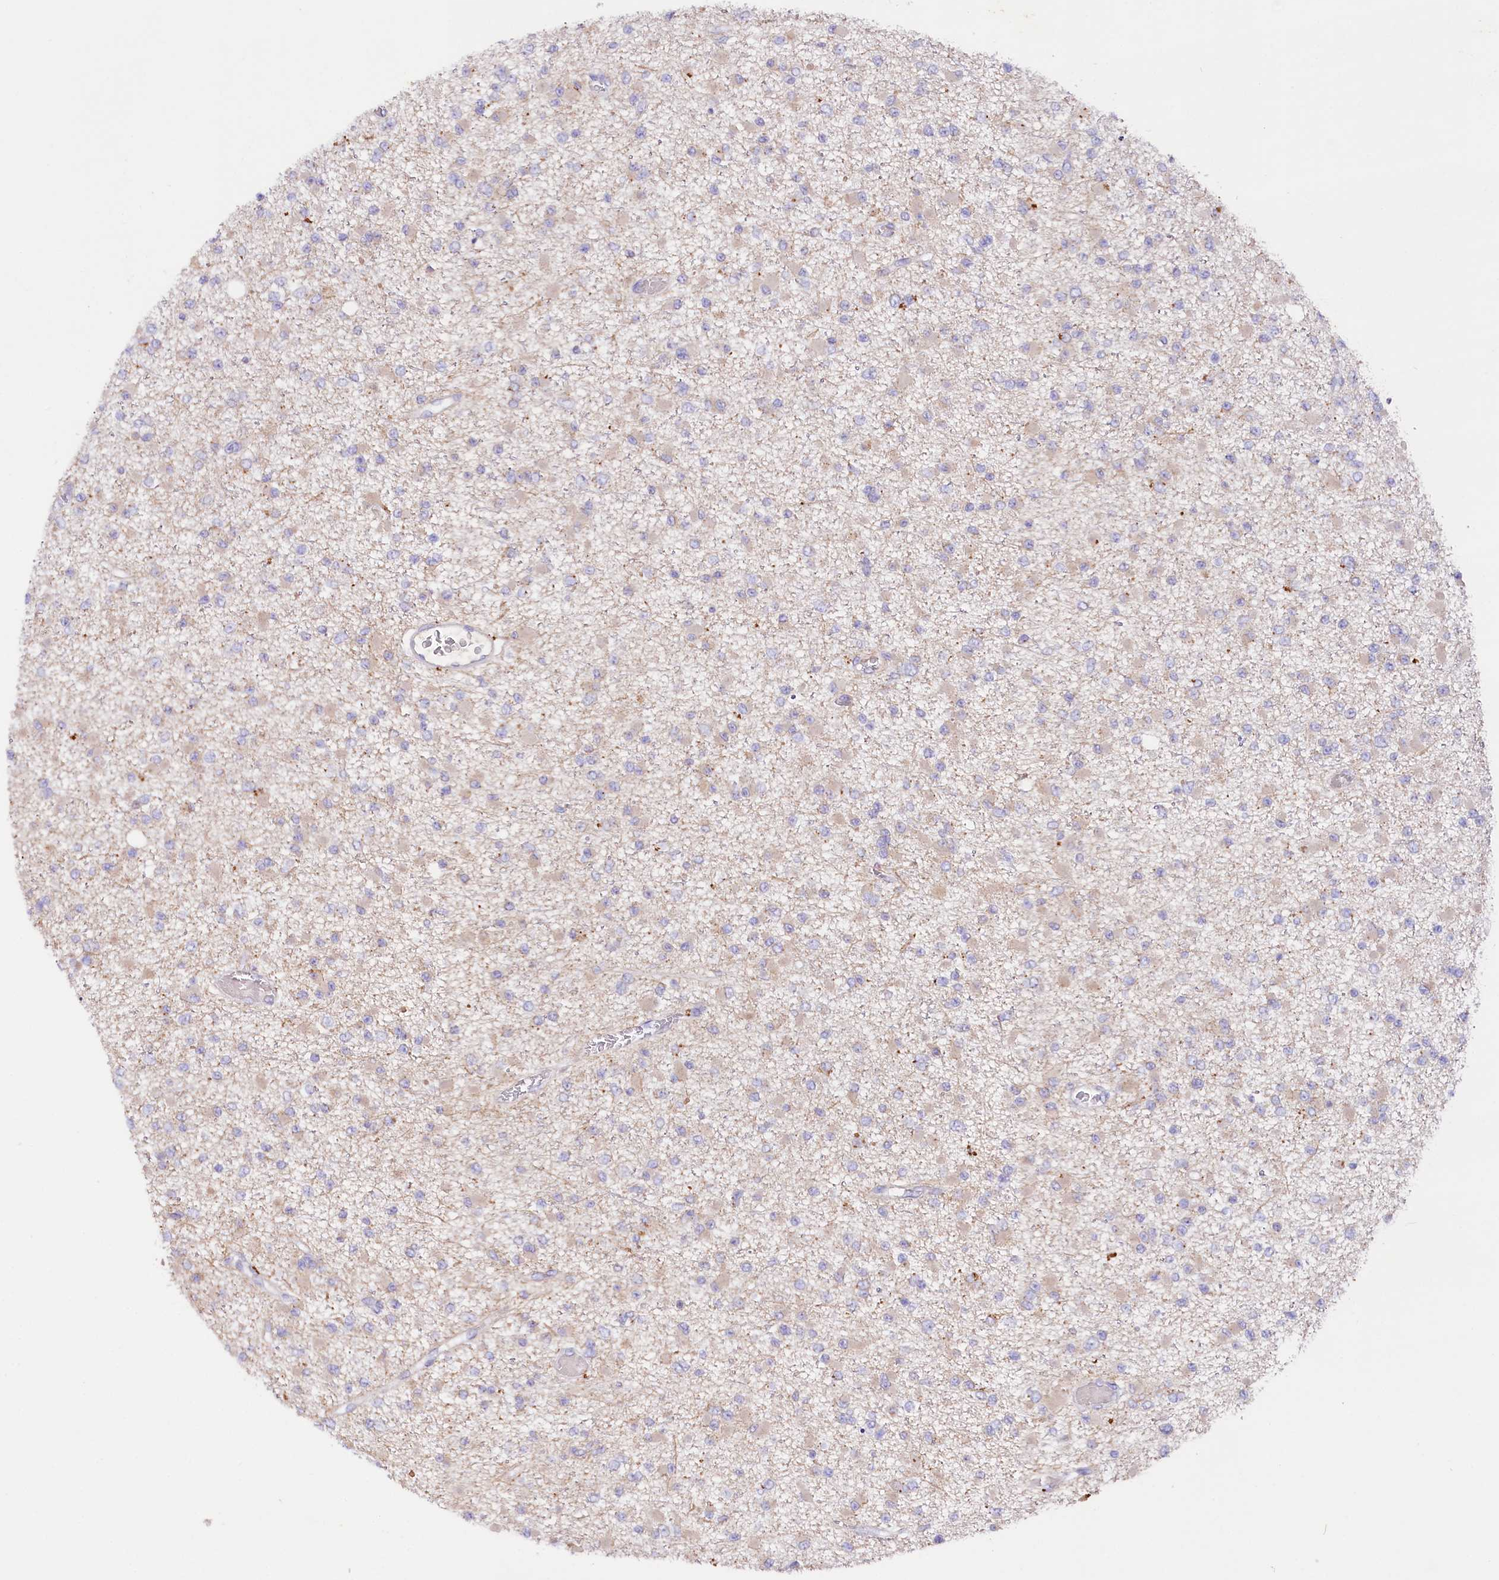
{"staining": {"intensity": "negative", "quantity": "none", "location": "none"}, "tissue": "glioma", "cell_type": "Tumor cells", "image_type": "cancer", "snomed": [{"axis": "morphology", "description": "Glioma, malignant, Low grade"}, {"axis": "topography", "description": "Brain"}], "caption": "Immunohistochemistry of human glioma shows no staining in tumor cells.", "gene": "SACM1L", "patient": {"sex": "female", "age": 22}}